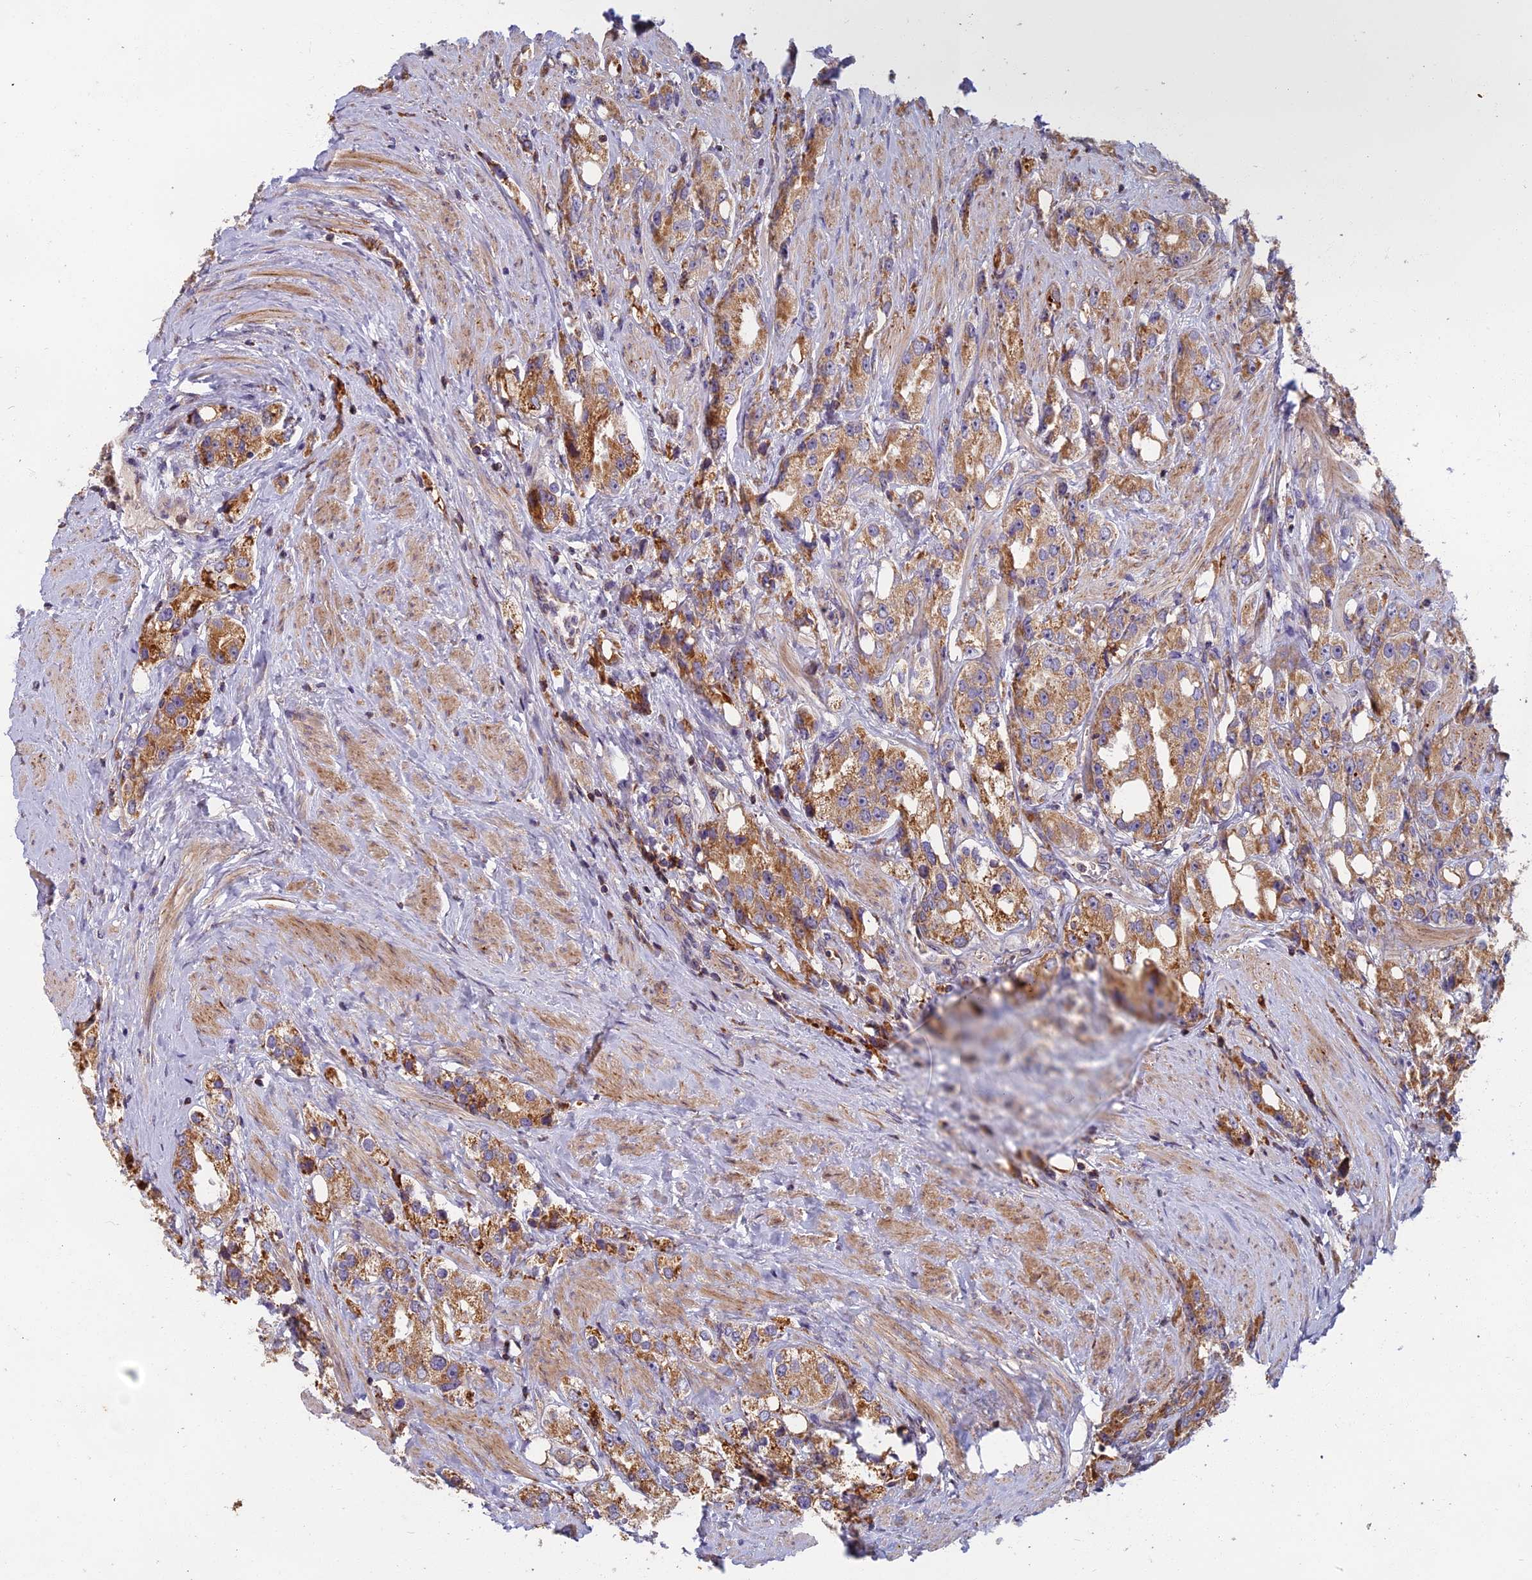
{"staining": {"intensity": "moderate", "quantity": ">75%", "location": "cytoplasmic/membranous"}, "tissue": "prostate cancer", "cell_type": "Tumor cells", "image_type": "cancer", "snomed": [{"axis": "morphology", "description": "Adenocarcinoma, NOS"}, {"axis": "topography", "description": "Prostate"}], "caption": "Protein expression by IHC demonstrates moderate cytoplasmic/membranous staining in about >75% of tumor cells in adenocarcinoma (prostate).", "gene": "EDAR", "patient": {"sex": "male", "age": 79}}